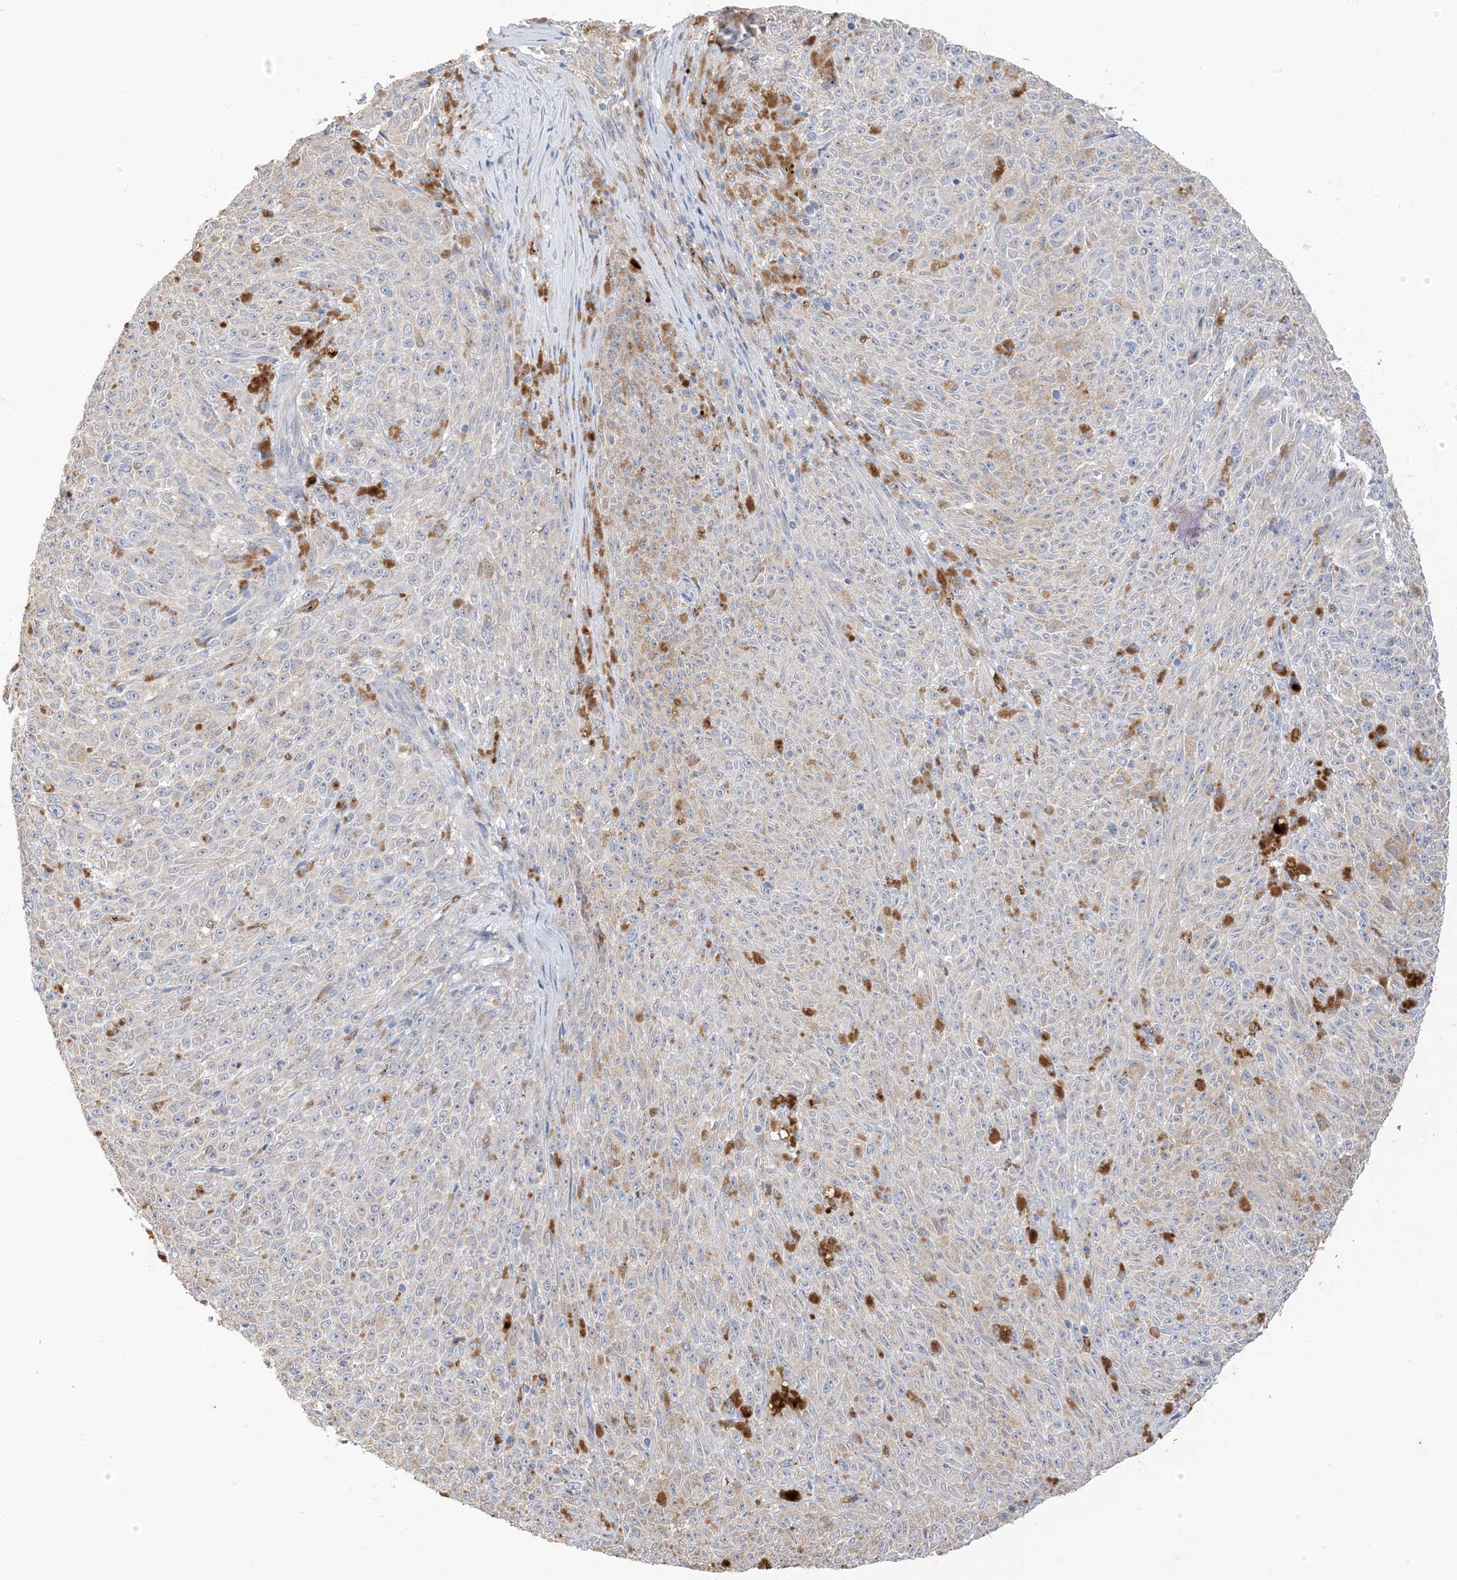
{"staining": {"intensity": "negative", "quantity": "none", "location": "none"}, "tissue": "melanoma", "cell_type": "Tumor cells", "image_type": "cancer", "snomed": [{"axis": "morphology", "description": "Malignant melanoma, NOS"}, {"axis": "topography", "description": "Skin"}], "caption": "Immunohistochemistry micrograph of human malignant melanoma stained for a protein (brown), which shows no positivity in tumor cells.", "gene": "DPP9", "patient": {"sex": "female", "age": 82}}